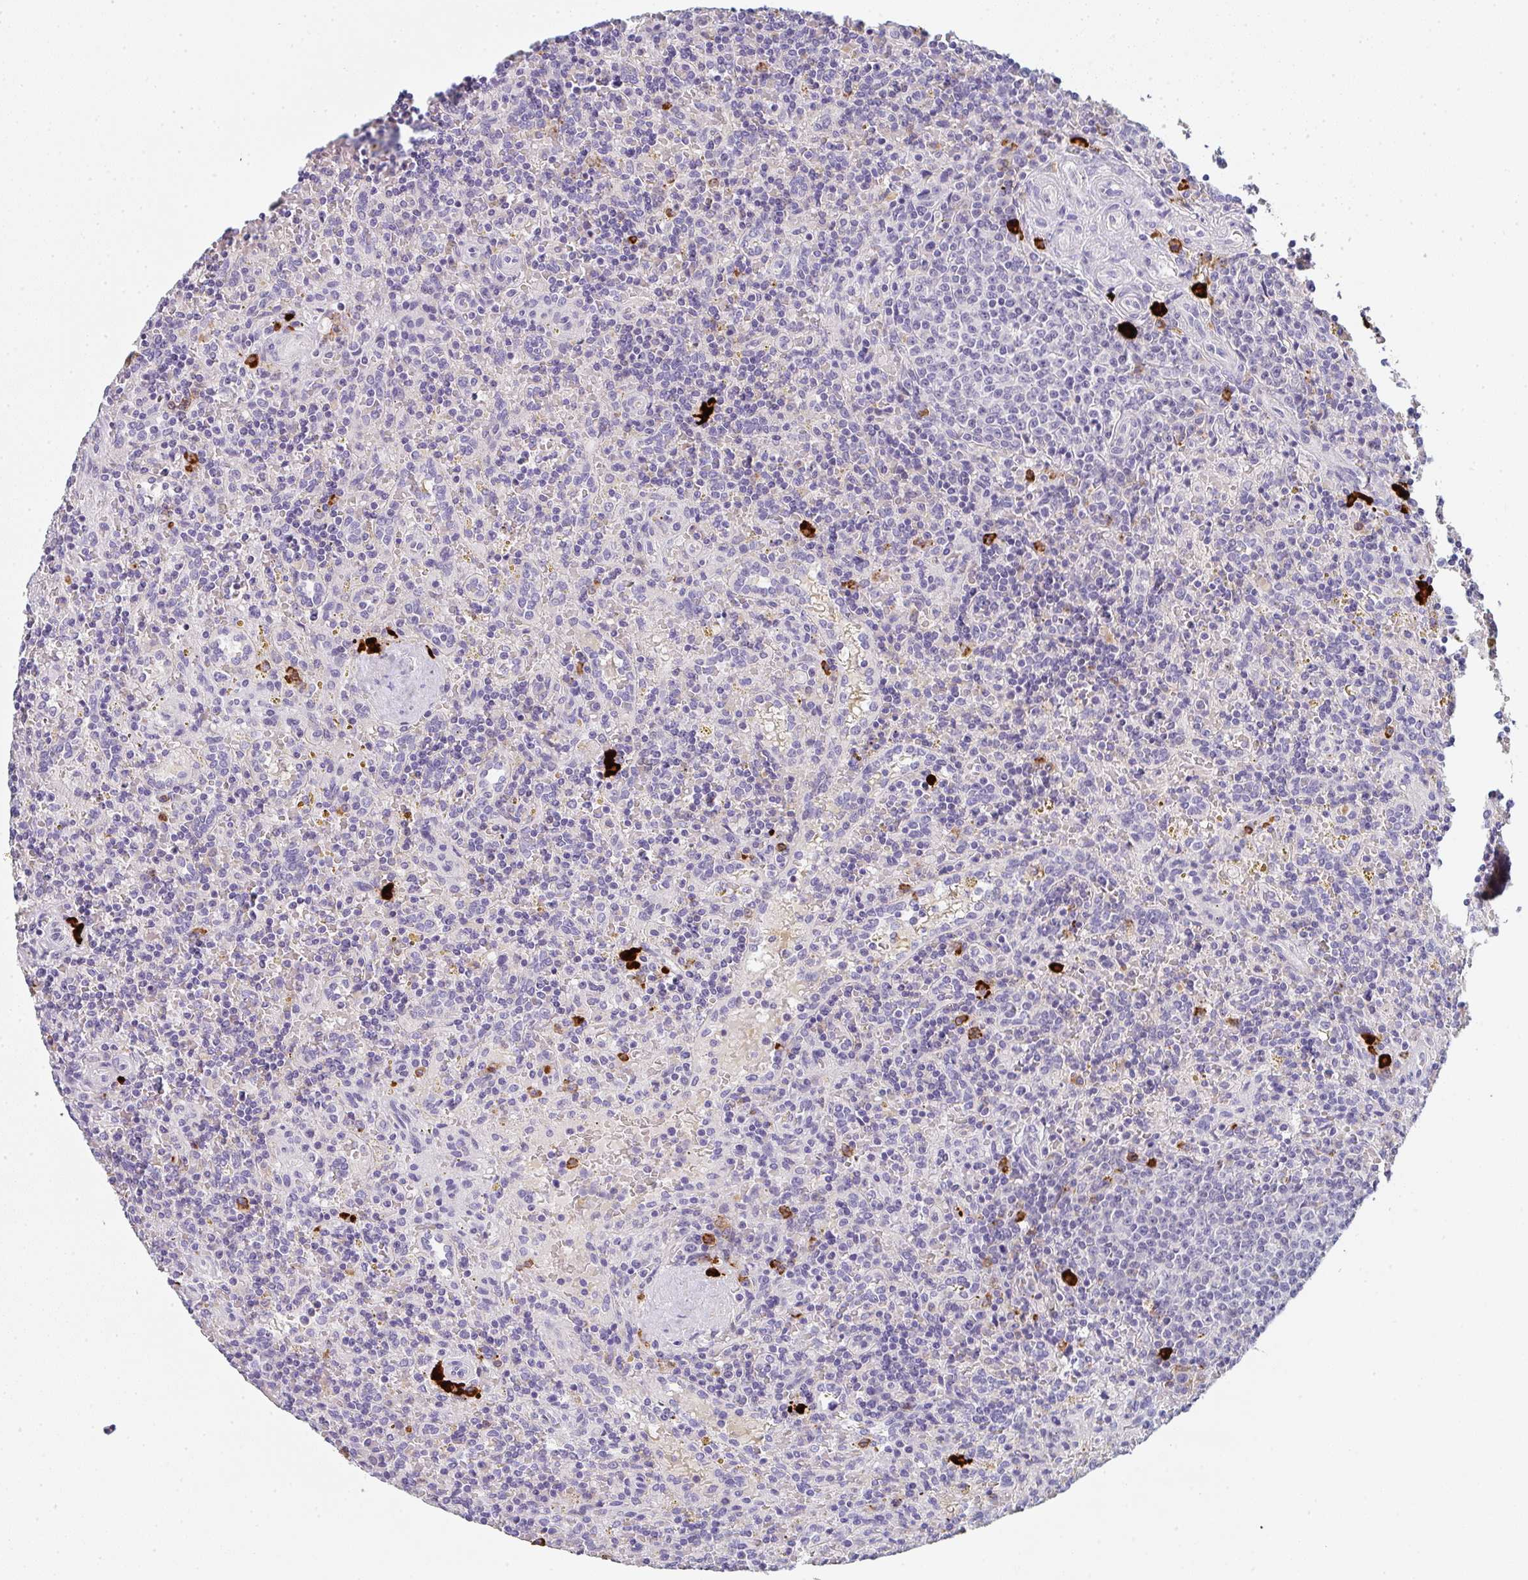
{"staining": {"intensity": "negative", "quantity": "none", "location": "none"}, "tissue": "lymphoma", "cell_type": "Tumor cells", "image_type": "cancer", "snomed": [{"axis": "morphology", "description": "Malignant lymphoma, non-Hodgkin's type, Low grade"}, {"axis": "topography", "description": "Spleen"}], "caption": "Immunohistochemical staining of human low-grade malignant lymphoma, non-Hodgkin's type exhibits no significant positivity in tumor cells. (Stains: DAB (3,3'-diaminobenzidine) IHC with hematoxylin counter stain, Microscopy: brightfield microscopy at high magnification).", "gene": "CACNA1S", "patient": {"sex": "male", "age": 67}}